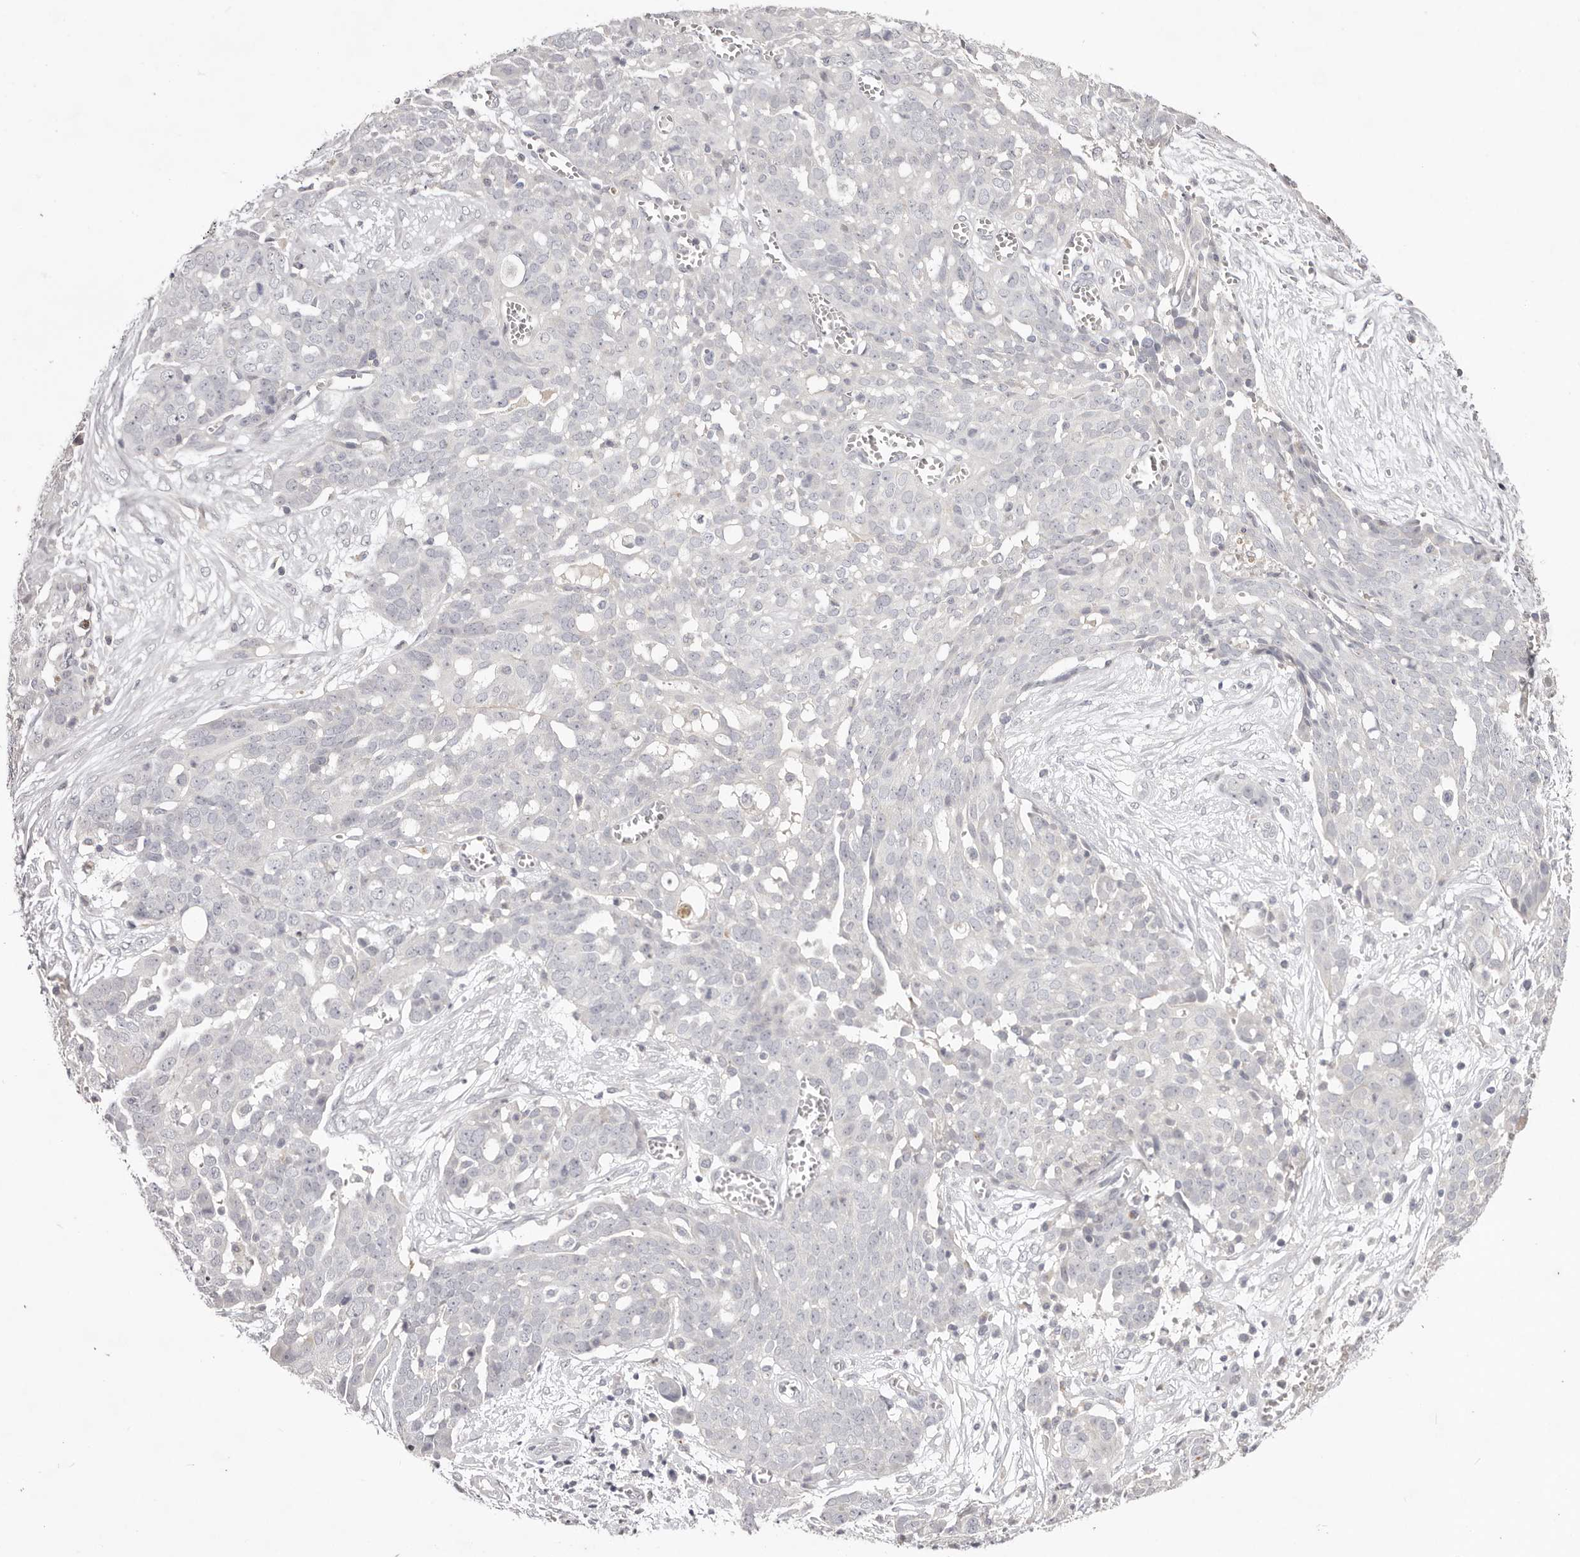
{"staining": {"intensity": "negative", "quantity": "none", "location": "none"}, "tissue": "ovarian cancer", "cell_type": "Tumor cells", "image_type": "cancer", "snomed": [{"axis": "morphology", "description": "Cystadenocarcinoma, serous, NOS"}, {"axis": "topography", "description": "Soft tissue"}, {"axis": "topography", "description": "Ovary"}], "caption": "Immunohistochemistry (IHC) micrograph of neoplastic tissue: human ovarian cancer stained with DAB shows no significant protein expression in tumor cells. Nuclei are stained in blue.", "gene": "GARNL3", "patient": {"sex": "female", "age": 57}}